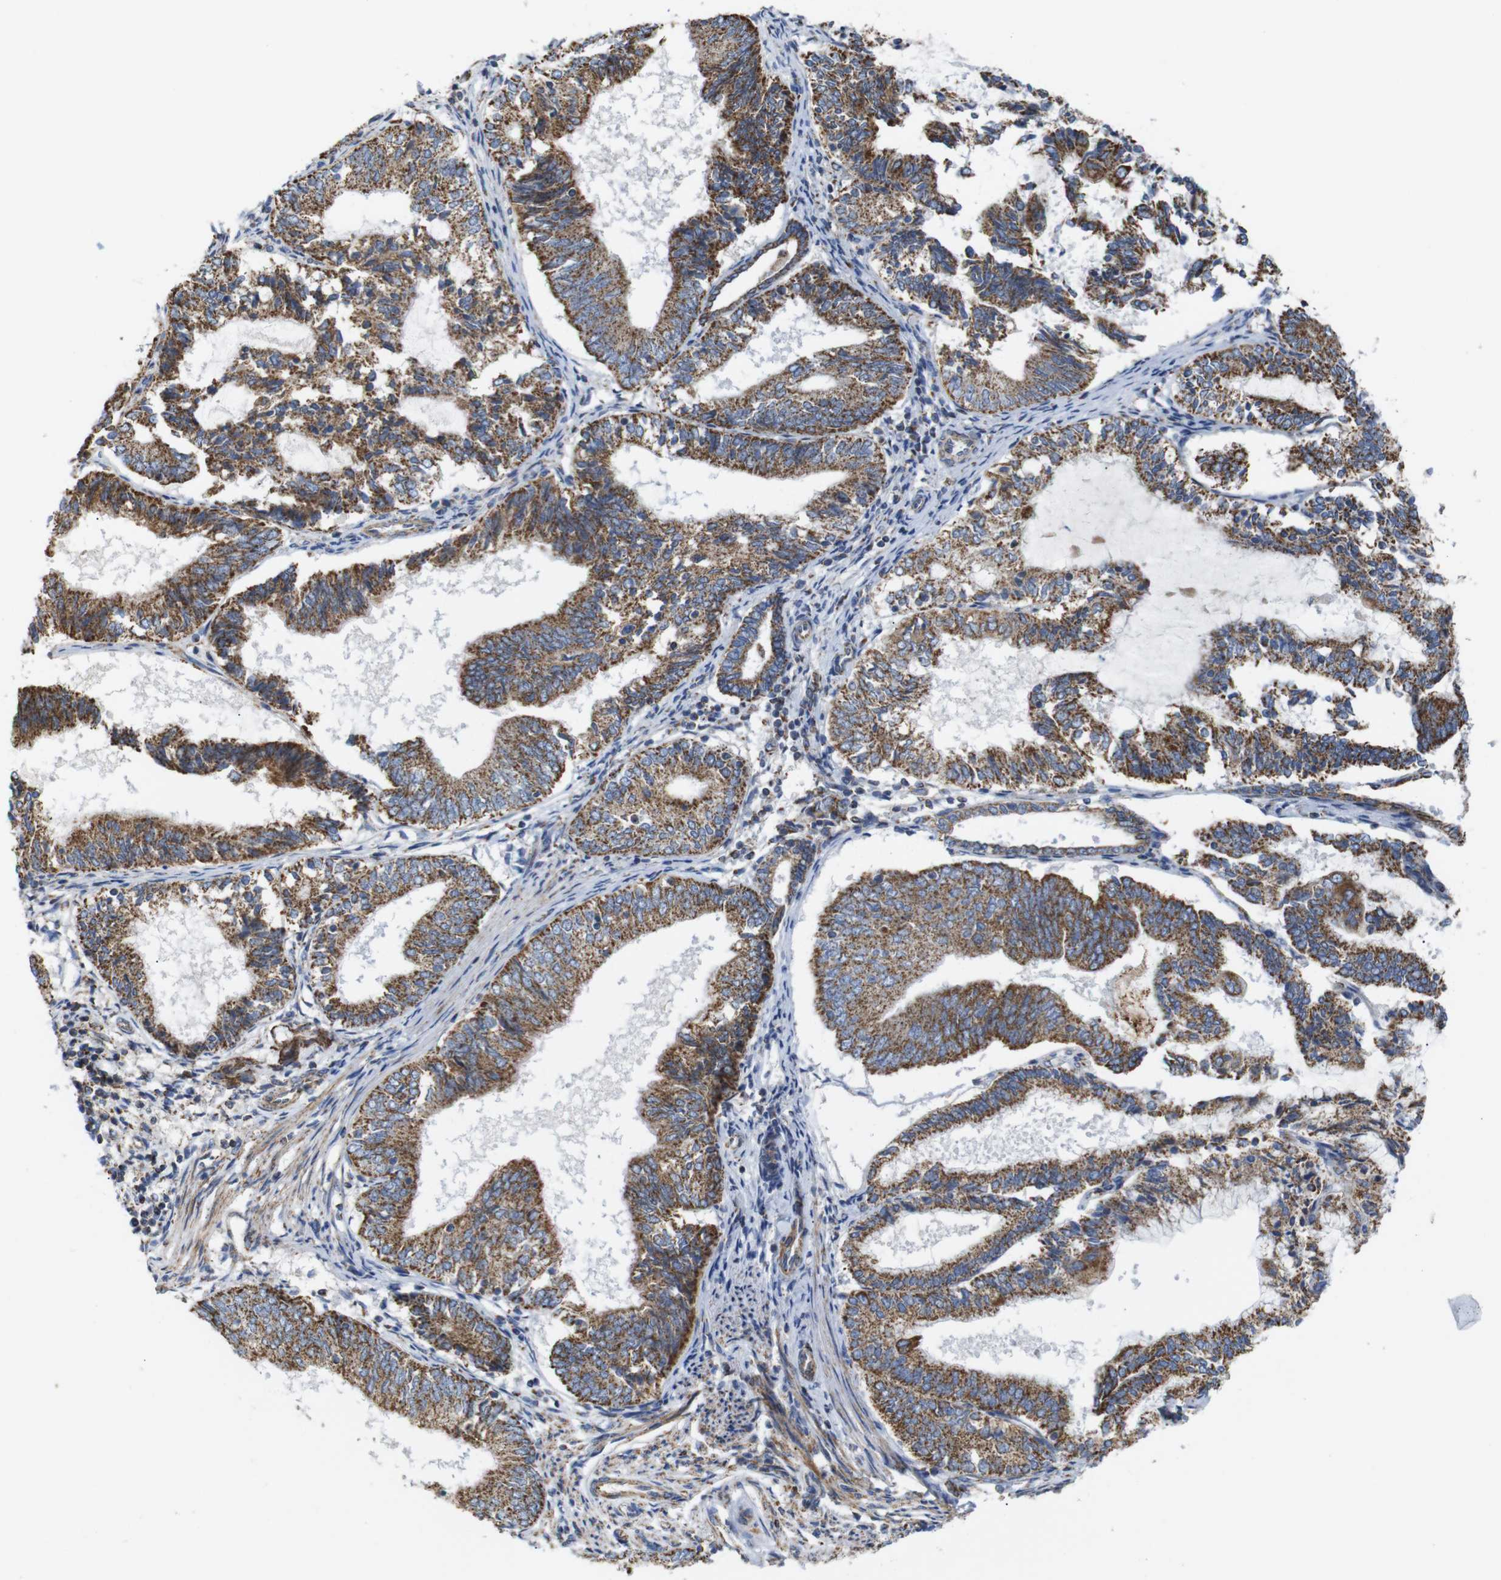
{"staining": {"intensity": "strong", "quantity": ">75%", "location": "cytoplasmic/membranous"}, "tissue": "endometrial cancer", "cell_type": "Tumor cells", "image_type": "cancer", "snomed": [{"axis": "morphology", "description": "Adenocarcinoma, NOS"}, {"axis": "topography", "description": "Endometrium"}], "caption": "Endometrial cancer stained with a brown dye displays strong cytoplasmic/membranous positive staining in about >75% of tumor cells.", "gene": "FAM171B", "patient": {"sex": "female", "age": 81}}